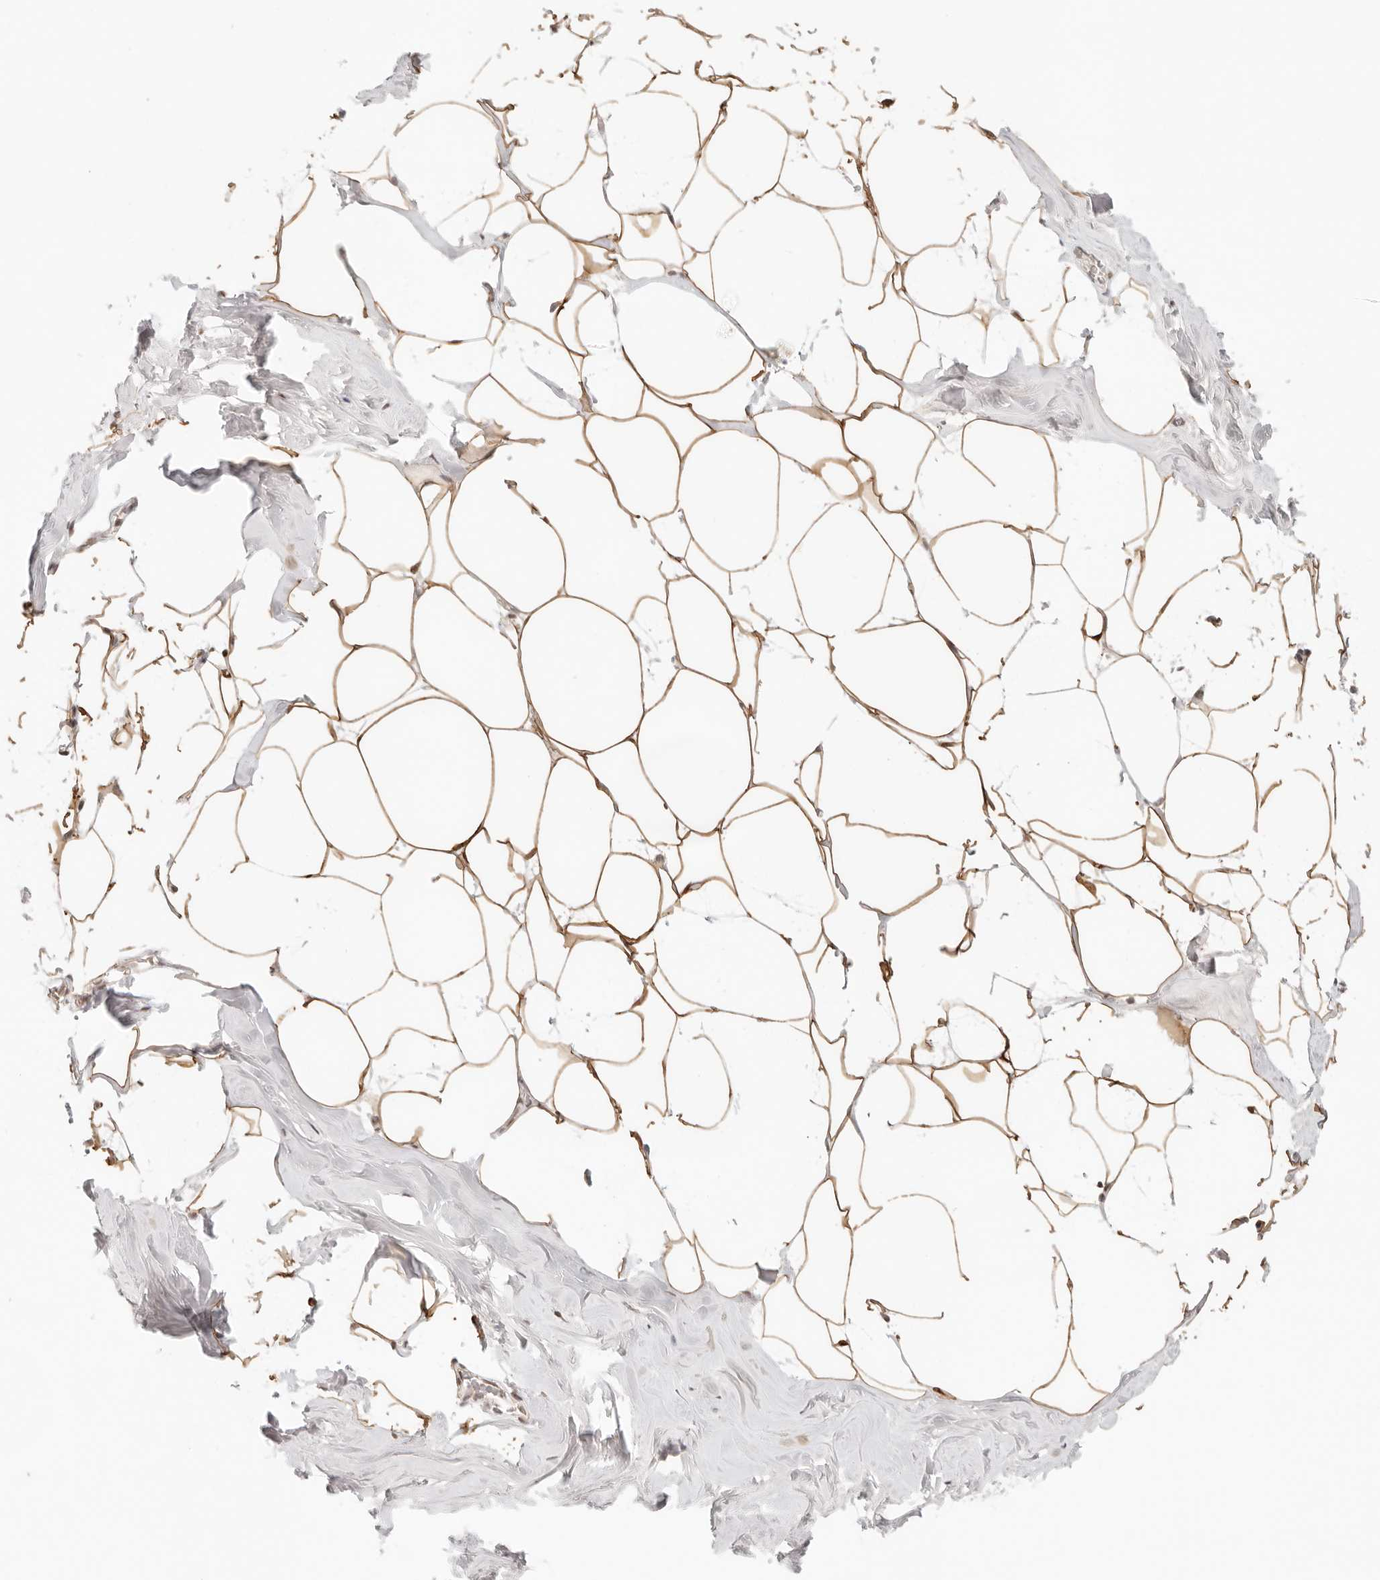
{"staining": {"intensity": "moderate", "quantity": ">75%", "location": "cytoplasmic/membranous"}, "tissue": "adipose tissue", "cell_type": "Adipocytes", "image_type": "normal", "snomed": [{"axis": "morphology", "description": "Normal tissue, NOS"}, {"axis": "morphology", "description": "Fibrosis, NOS"}, {"axis": "topography", "description": "Breast"}, {"axis": "topography", "description": "Adipose tissue"}], "caption": "High-magnification brightfield microscopy of unremarkable adipose tissue stained with DAB (3,3'-diaminobenzidine) (brown) and counterstained with hematoxylin (blue). adipocytes exhibit moderate cytoplasmic/membranous expression is seen in about>75% of cells.", "gene": "HOXC5", "patient": {"sex": "female", "age": 39}}